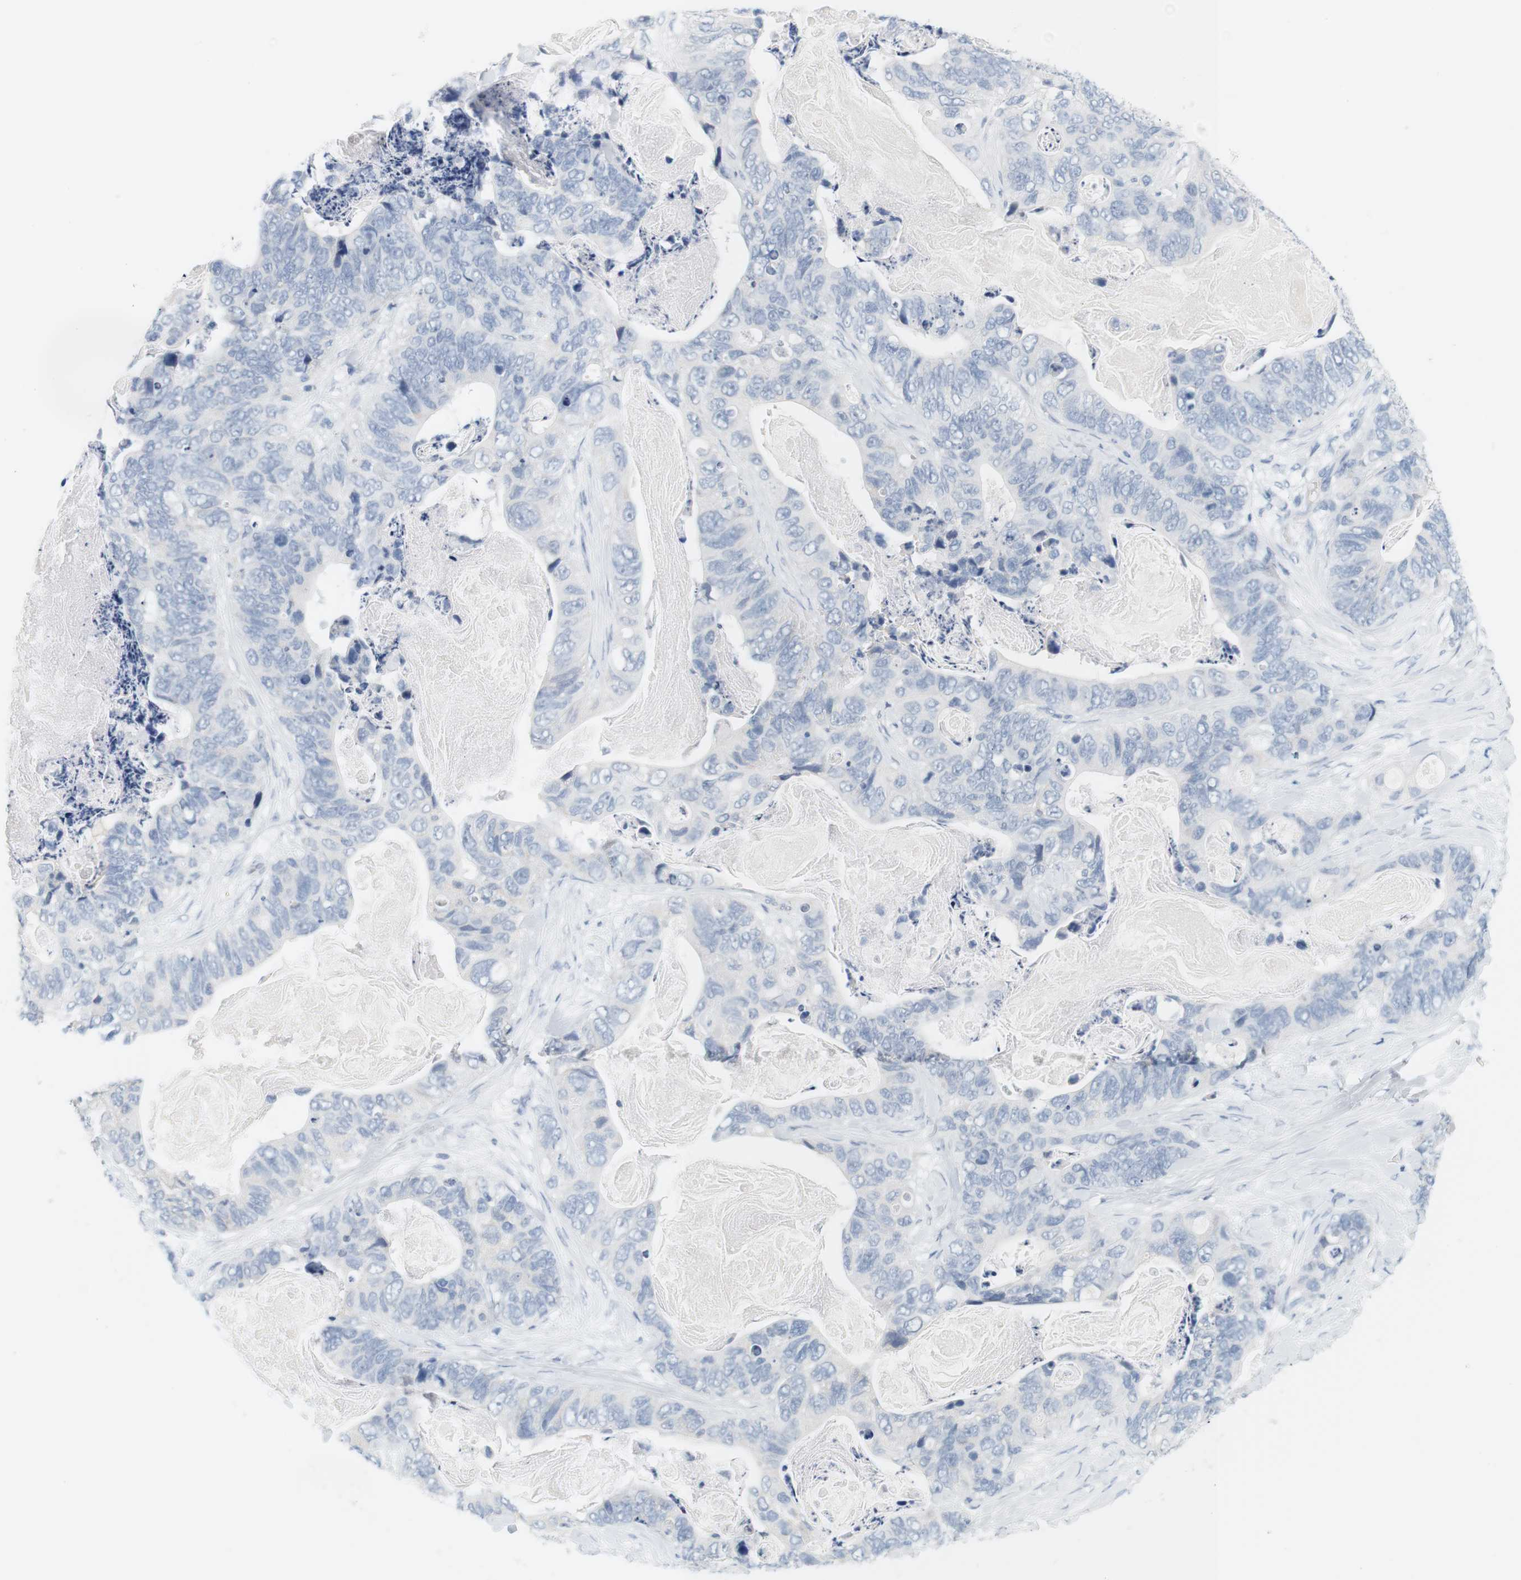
{"staining": {"intensity": "negative", "quantity": "none", "location": "none"}, "tissue": "stomach cancer", "cell_type": "Tumor cells", "image_type": "cancer", "snomed": [{"axis": "morphology", "description": "Adenocarcinoma, NOS"}, {"axis": "topography", "description": "Stomach"}], "caption": "Tumor cells show no significant positivity in adenocarcinoma (stomach).", "gene": "OPRM1", "patient": {"sex": "female", "age": 89}}